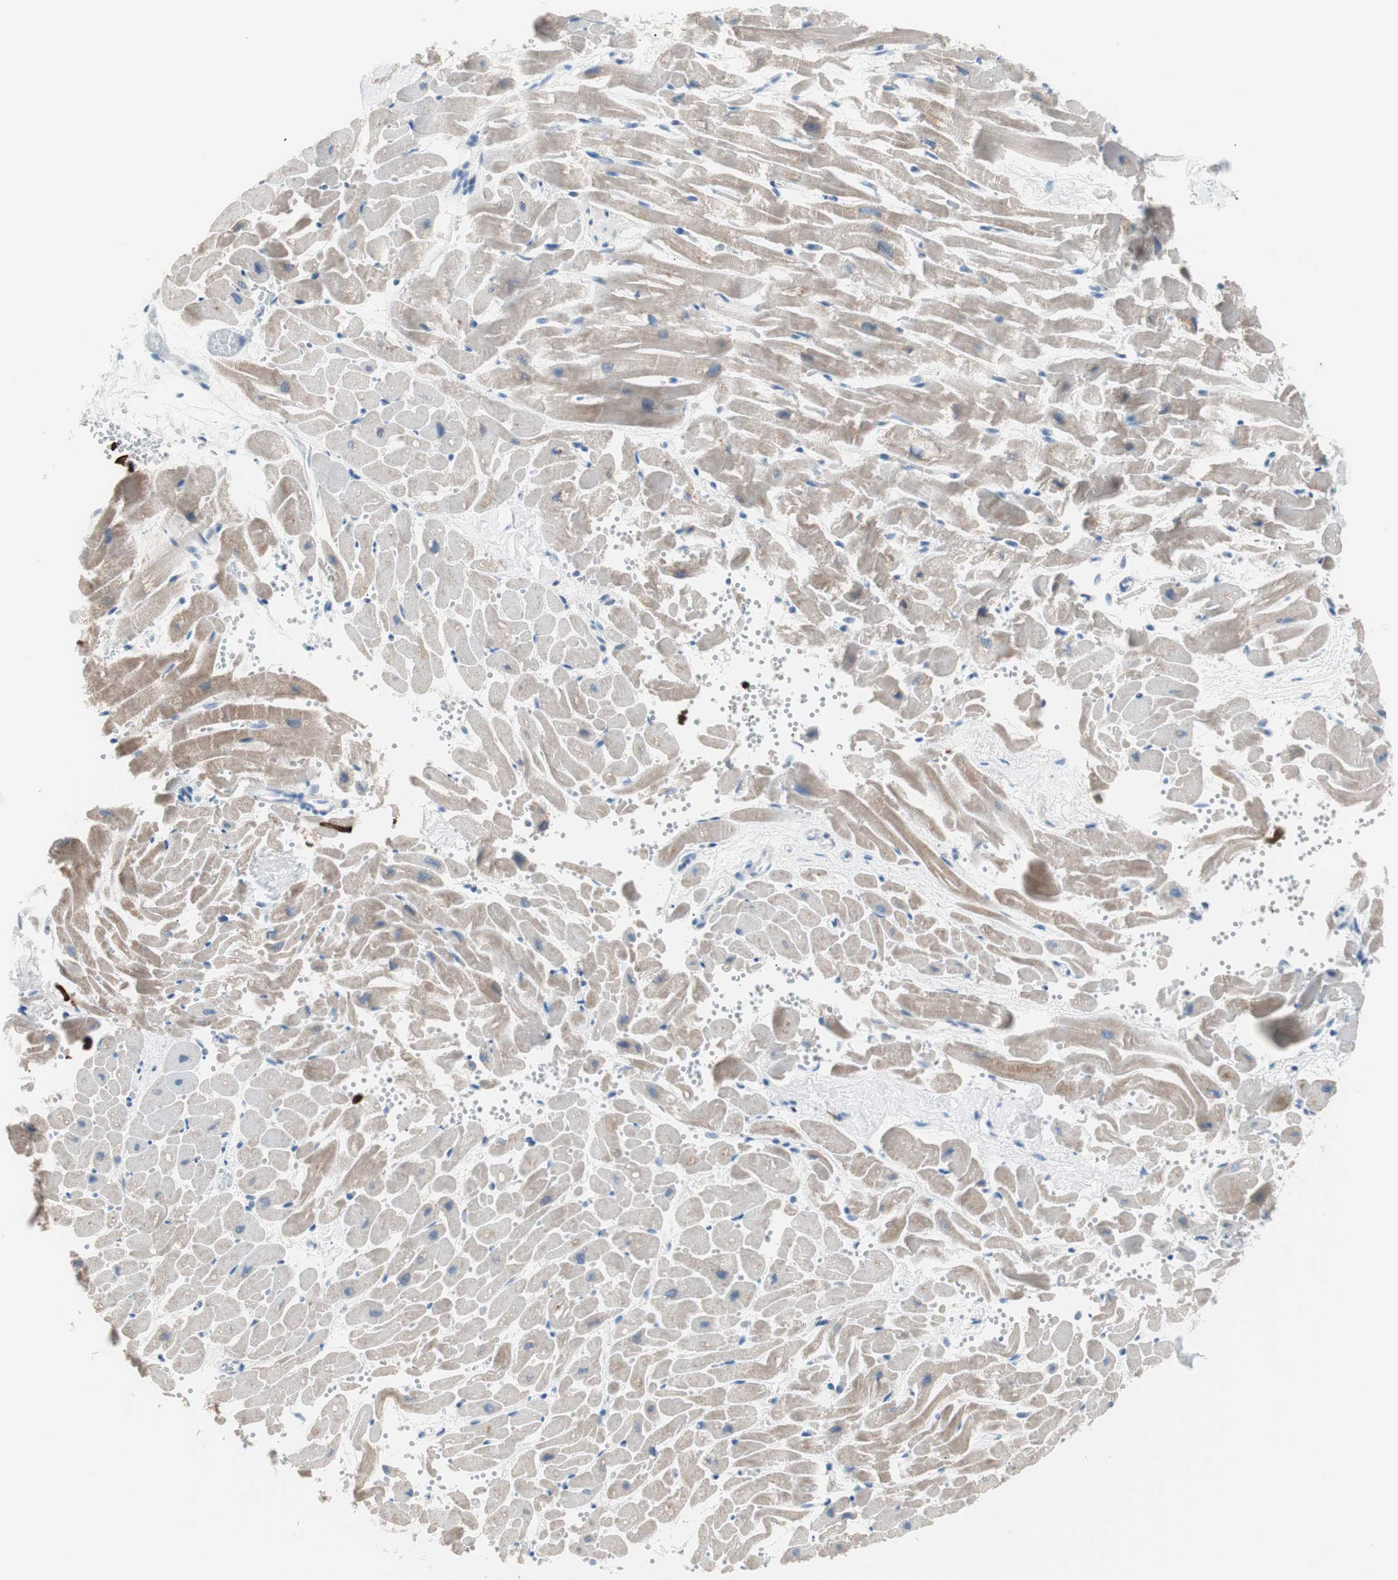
{"staining": {"intensity": "moderate", "quantity": "<25%", "location": "cytoplasmic/membranous"}, "tissue": "heart muscle", "cell_type": "Cardiomyocytes", "image_type": "normal", "snomed": [{"axis": "morphology", "description": "Normal tissue, NOS"}, {"axis": "topography", "description": "Heart"}], "caption": "Normal heart muscle displays moderate cytoplasmic/membranous staining in approximately <25% of cardiomyocytes.", "gene": "VIL1", "patient": {"sex": "female", "age": 19}}